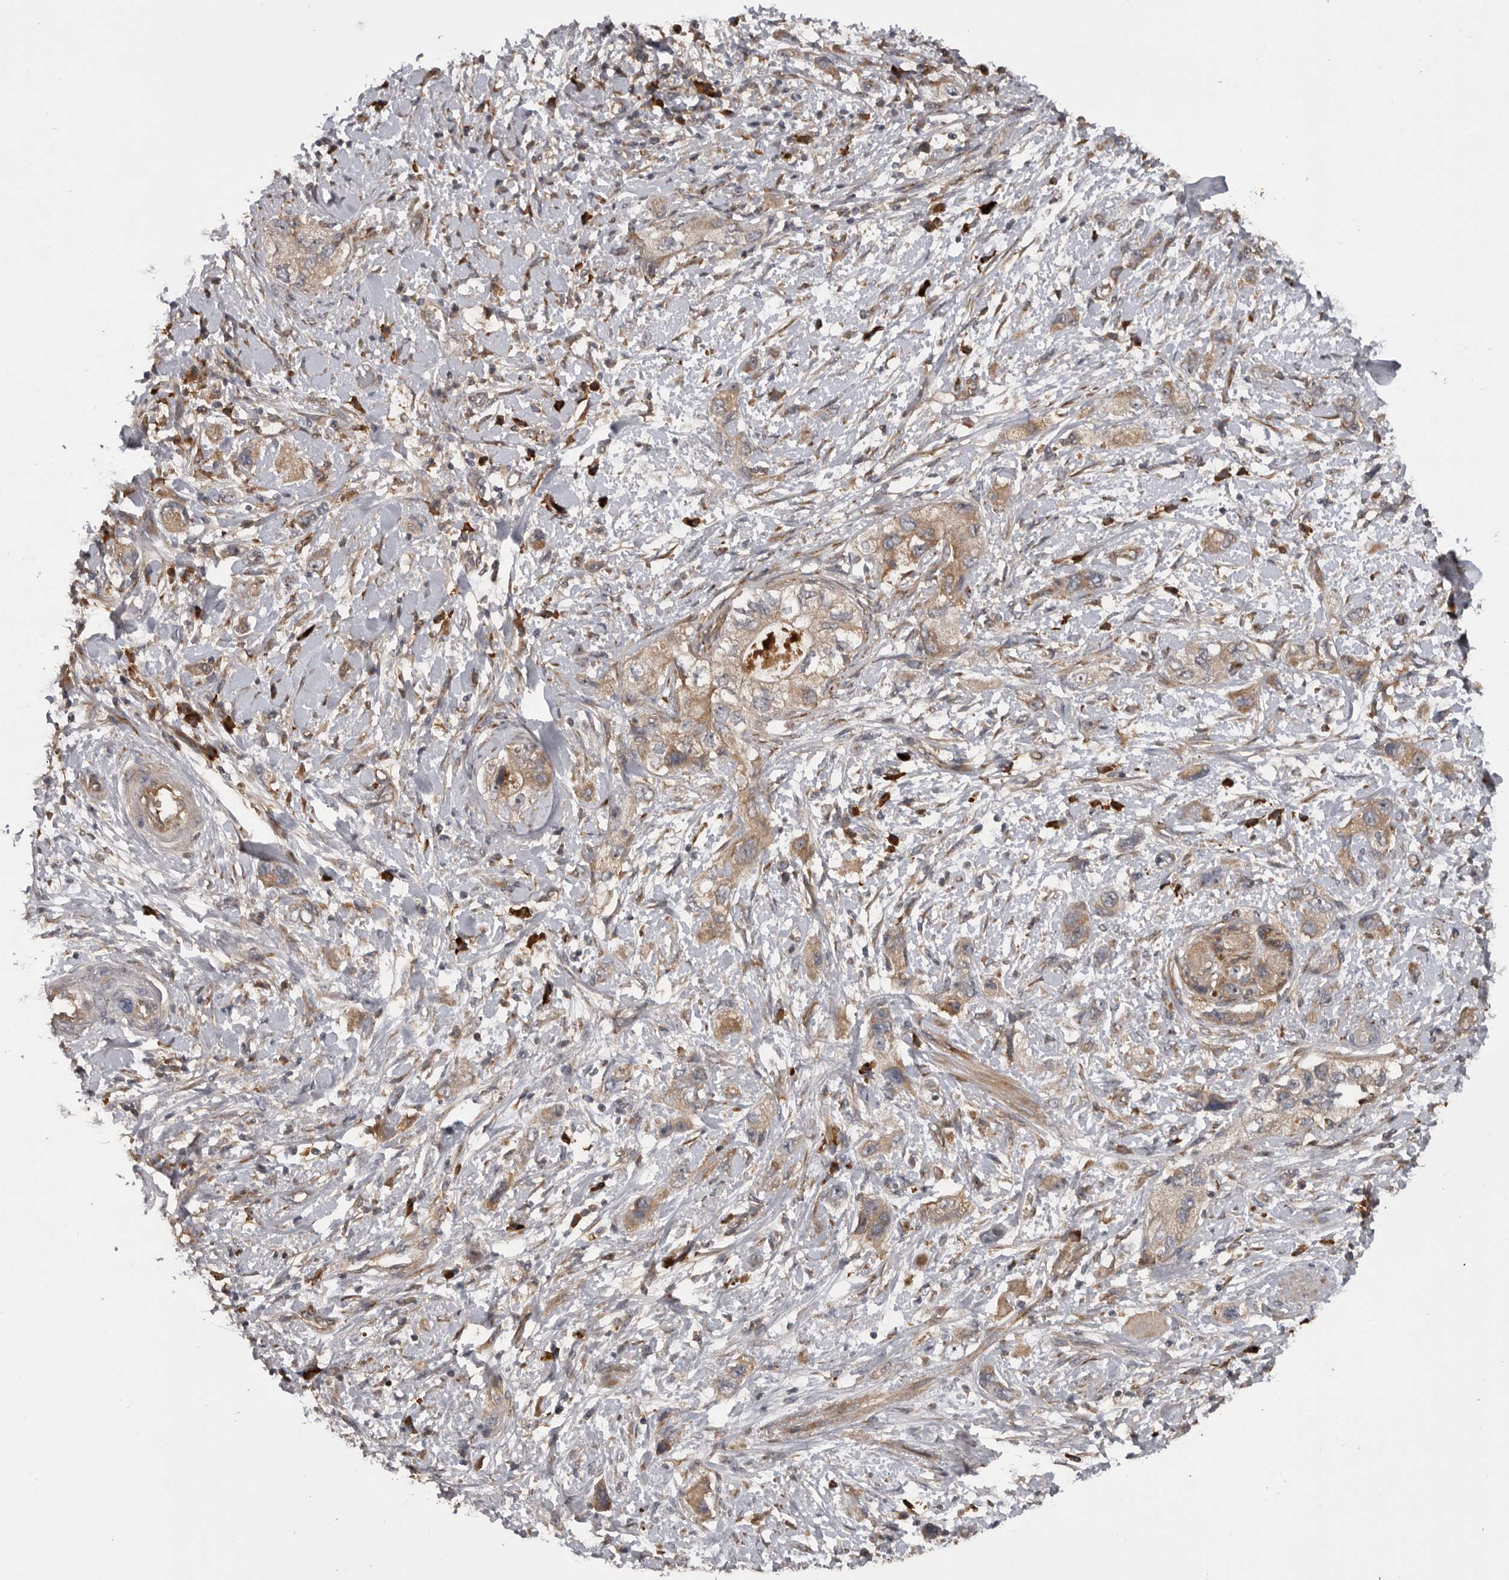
{"staining": {"intensity": "weak", "quantity": "25%-75%", "location": "cytoplasmic/membranous"}, "tissue": "pancreatic cancer", "cell_type": "Tumor cells", "image_type": "cancer", "snomed": [{"axis": "morphology", "description": "Adenocarcinoma, NOS"}, {"axis": "topography", "description": "Pancreas"}], "caption": "Pancreatic adenocarcinoma was stained to show a protein in brown. There is low levels of weak cytoplasmic/membranous expression in approximately 25%-75% of tumor cells.", "gene": "RAB3GAP2", "patient": {"sex": "female", "age": 73}}